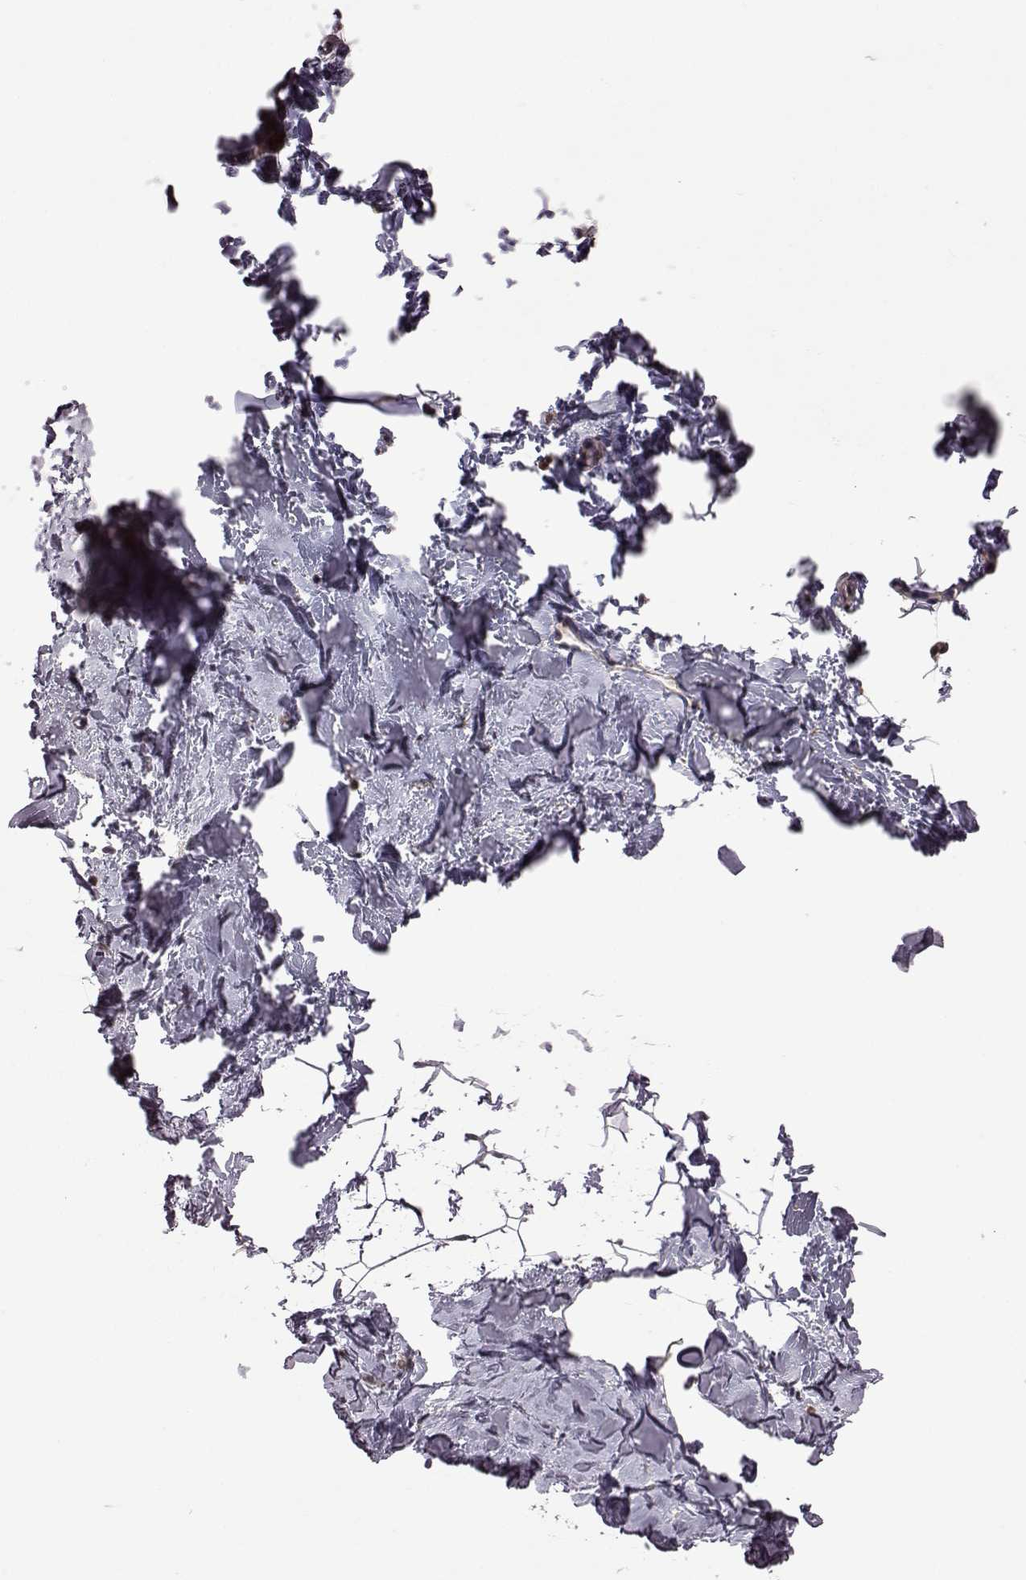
{"staining": {"intensity": "negative", "quantity": "none", "location": "none"}, "tissue": "breast", "cell_type": "Adipocytes", "image_type": "normal", "snomed": [{"axis": "morphology", "description": "Normal tissue, NOS"}, {"axis": "topography", "description": "Breast"}], "caption": "Immunohistochemical staining of benign human breast shows no significant expression in adipocytes.", "gene": "URI1", "patient": {"sex": "female", "age": 32}}